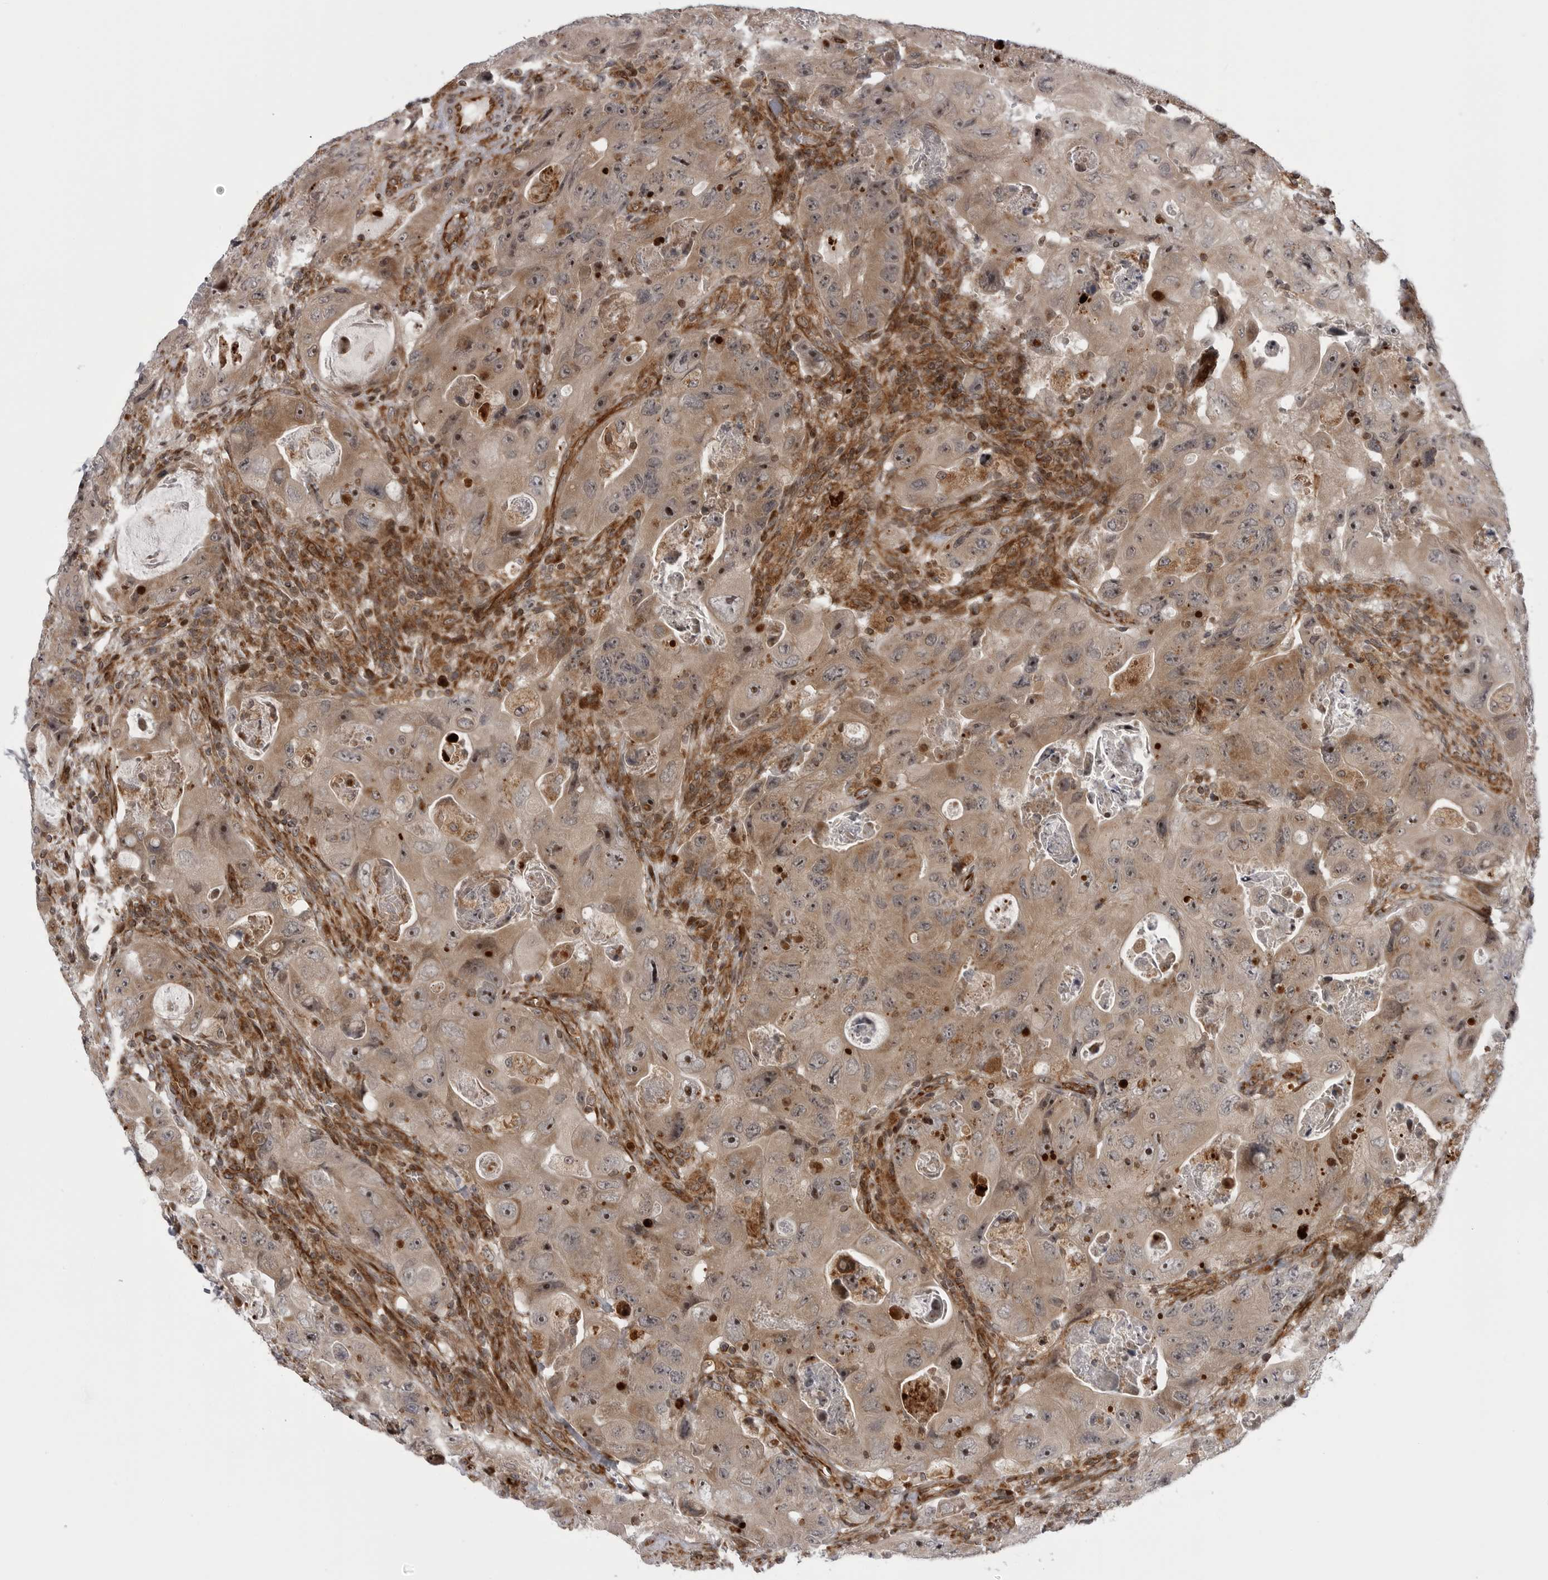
{"staining": {"intensity": "moderate", "quantity": ">75%", "location": "cytoplasmic/membranous,nuclear"}, "tissue": "colorectal cancer", "cell_type": "Tumor cells", "image_type": "cancer", "snomed": [{"axis": "morphology", "description": "Adenocarcinoma, NOS"}, {"axis": "topography", "description": "Colon"}], "caption": "Immunohistochemical staining of colorectal adenocarcinoma reveals moderate cytoplasmic/membranous and nuclear protein positivity in approximately >75% of tumor cells.", "gene": "ABL1", "patient": {"sex": "female", "age": 46}}